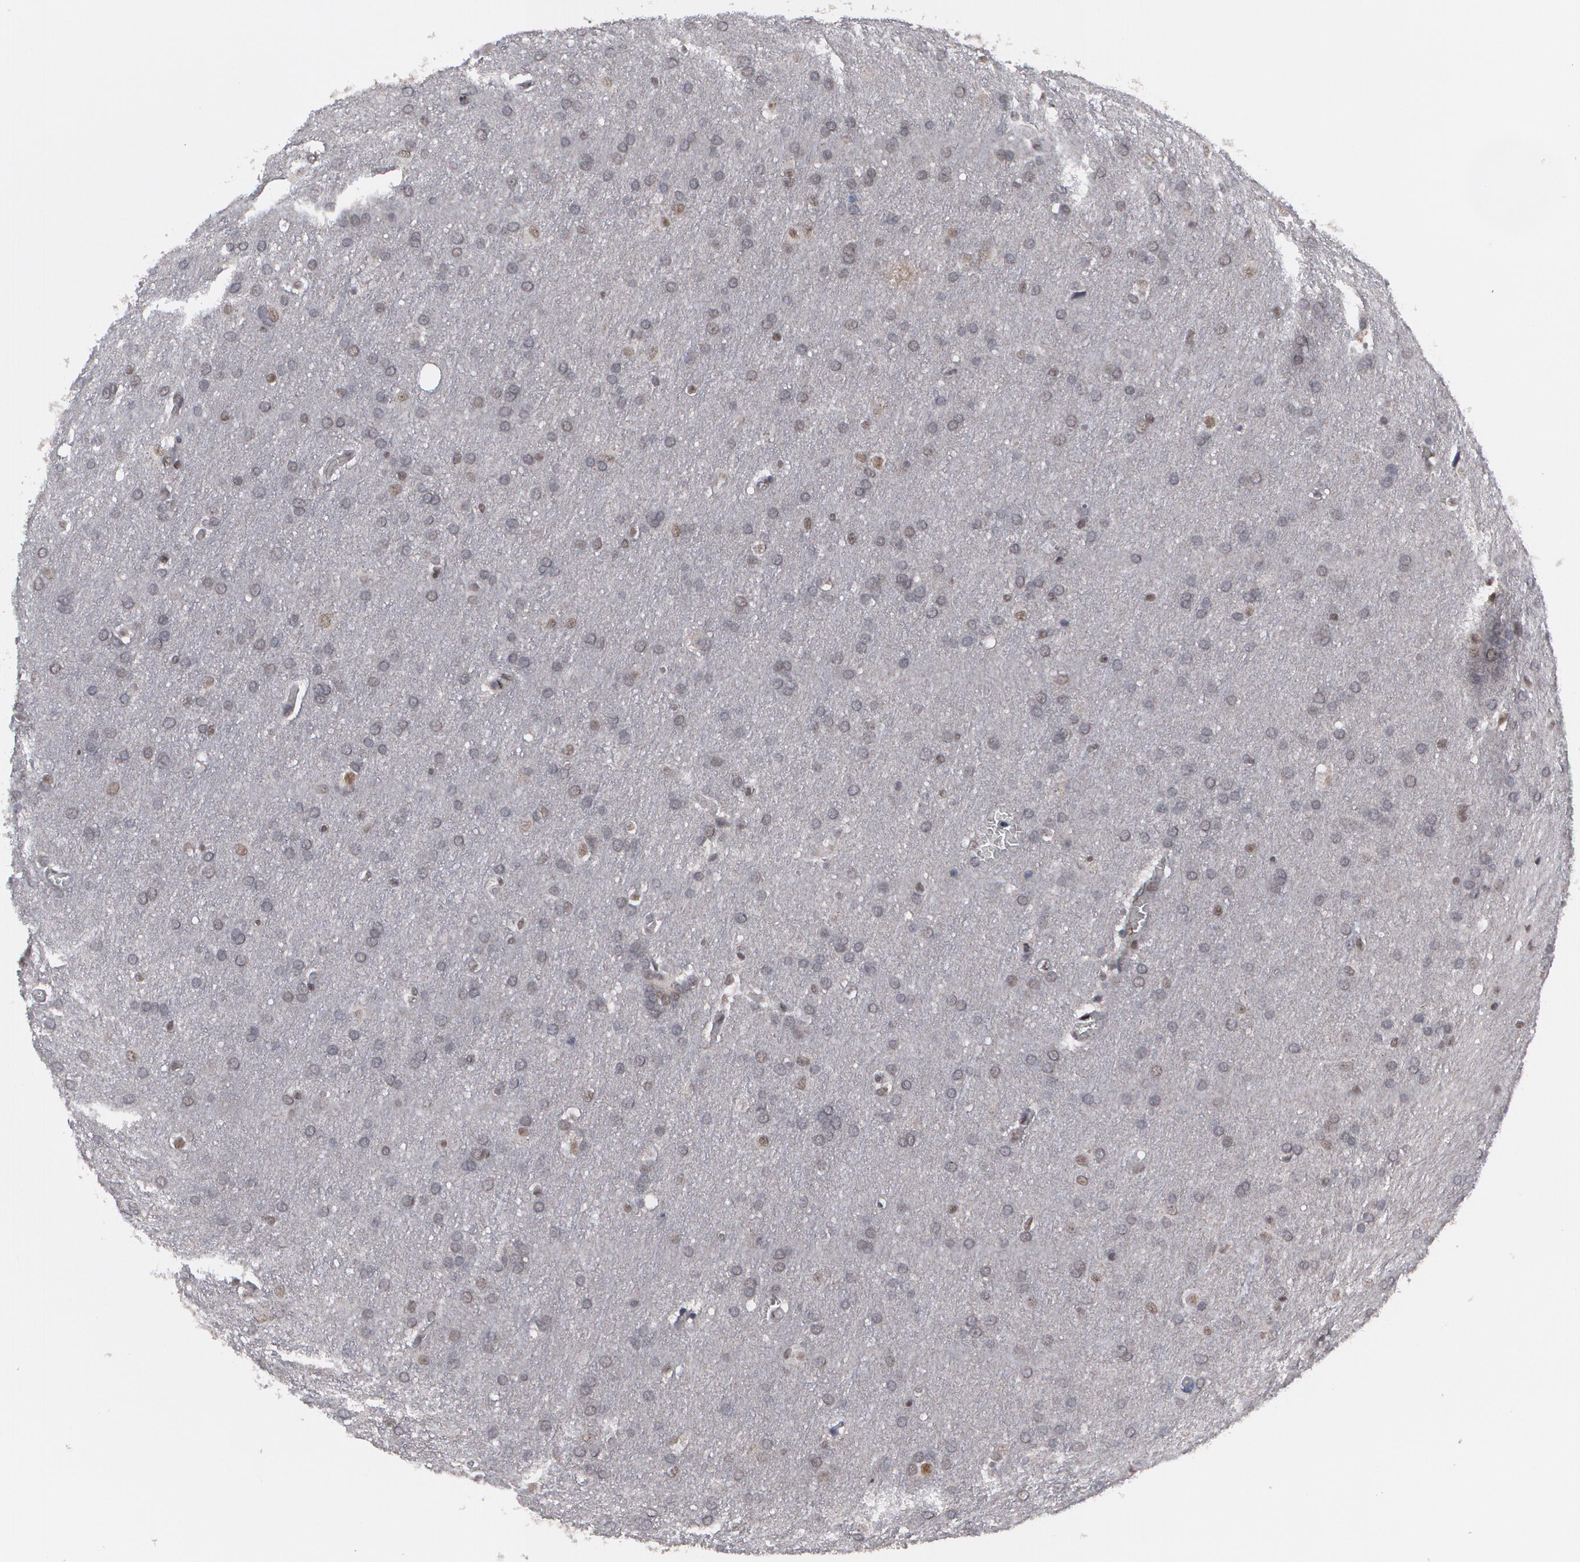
{"staining": {"intensity": "weak", "quantity": ">75%", "location": "nuclear"}, "tissue": "glioma", "cell_type": "Tumor cells", "image_type": "cancer", "snomed": [{"axis": "morphology", "description": "Glioma, malignant, Low grade"}, {"axis": "topography", "description": "Brain"}], "caption": "IHC of human glioma demonstrates low levels of weak nuclear staining in approximately >75% of tumor cells.", "gene": "INTS6", "patient": {"sex": "female", "age": 32}}